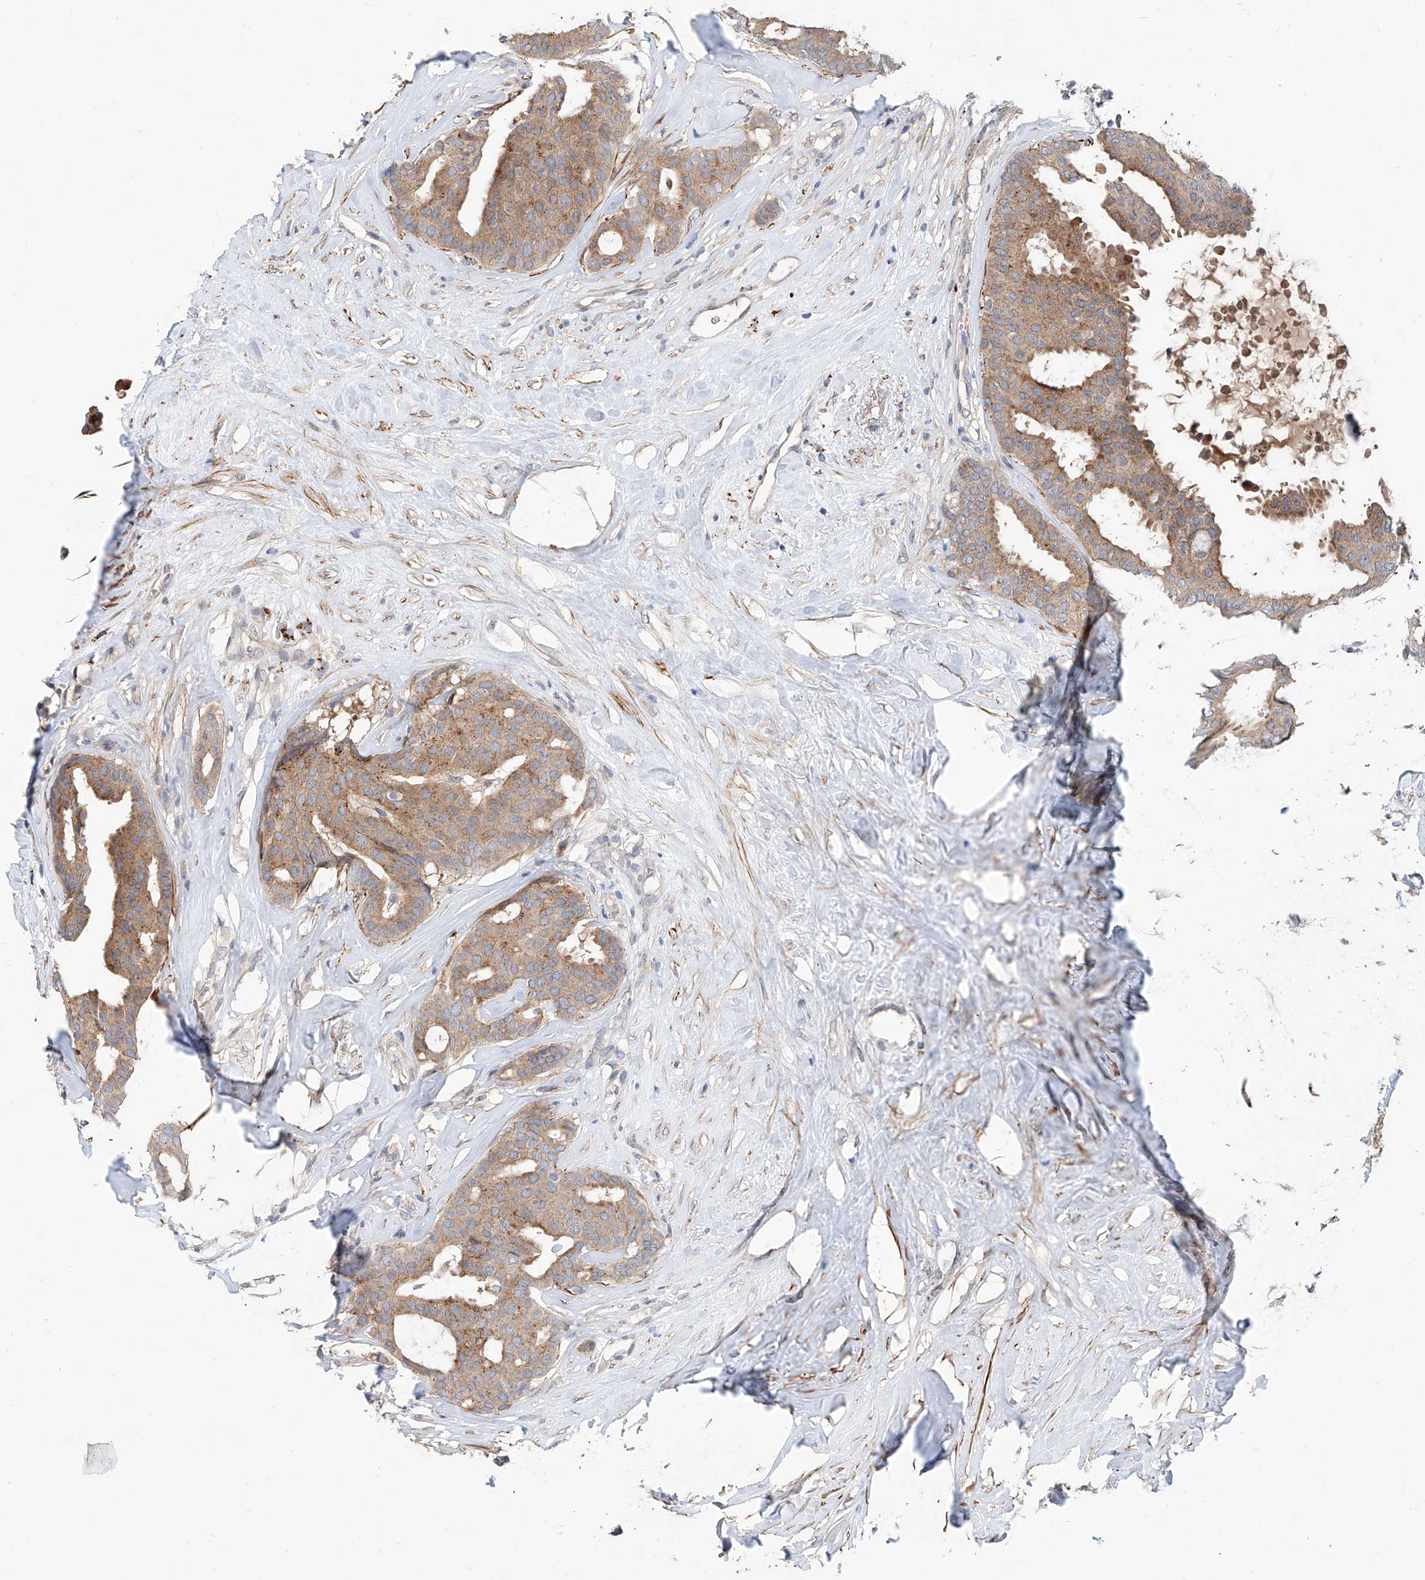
{"staining": {"intensity": "moderate", "quantity": "25%-75%", "location": "cytoplasmic/membranous"}, "tissue": "breast cancer", "cell_type": "Tumor cells", "image_type": "cancer", "snomed": [{"axis": "morphology", "description": "Duct carcinoma"}, {"axis": "topography", "description": "Breast"}], "caption": "Protein staining by immunohistochemistry (IHC) exhibits moderate cytoplasmic/membranous positivity in about 25%-75% of tumor cells in invasive ductal carcinoma (breast).", "gene": "MAGEE2", "patient": {"sex": "female", "age": 75}}